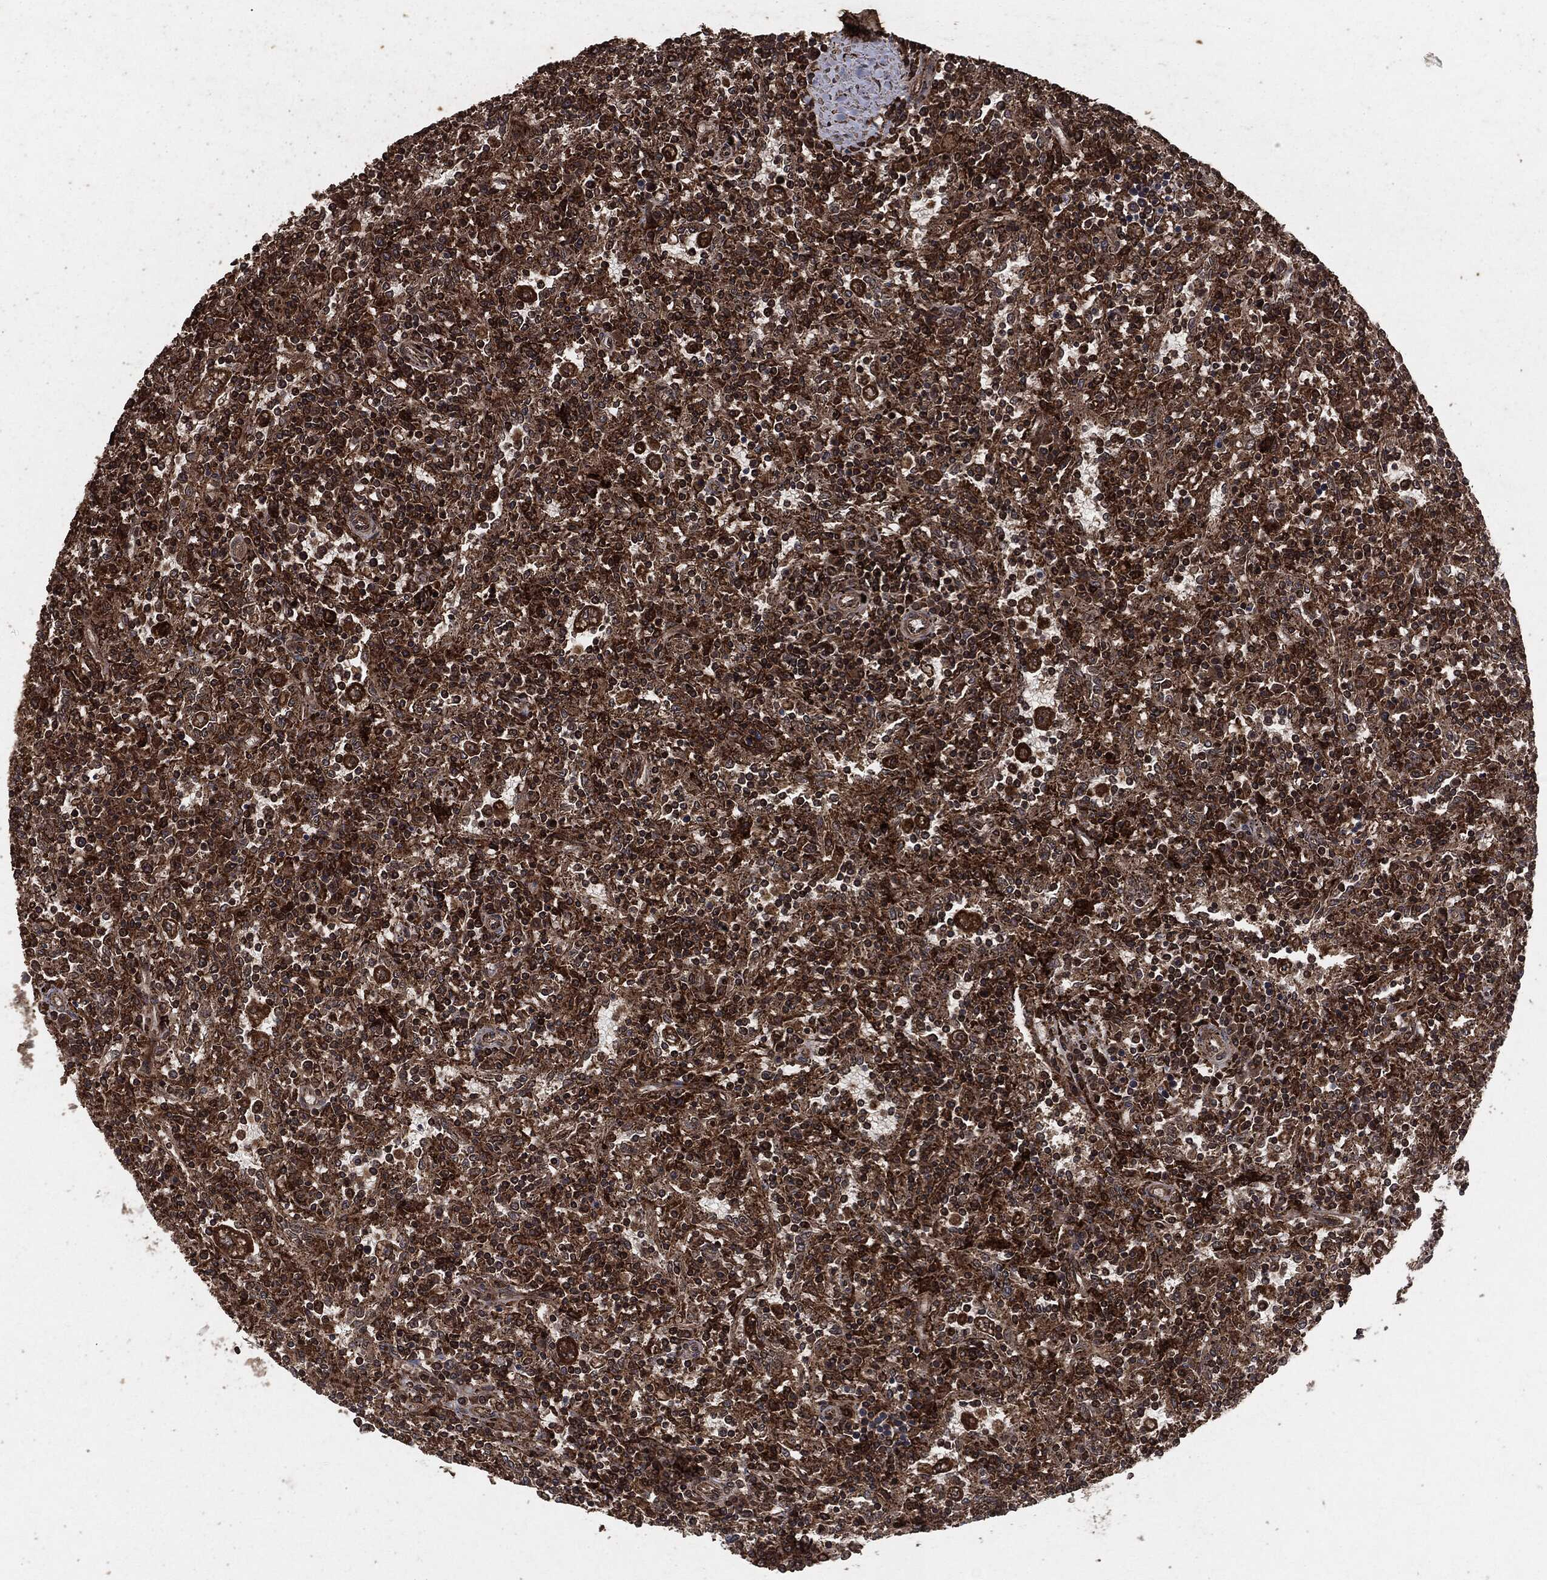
{"staining": {"intensity": "strong", "quantity": ">75%", "location": "cytoplasmic/membranous"}, "tissue": "lymphoma", "cell_type": "Tumor cells", "image_type": "cancer", "snomed": [{"axis": "morphology", "description": "Malignant lymphoma, non-Hodgkin's type, Low grade"}, {"axis": "topography", "description": "Spleen"}], "caption": "Lymphoma stained with a protein marker demonstrates strong staining in tumor cells.", "gene": "IFIT1", "patient": {"sex": "male", "age": 62}}